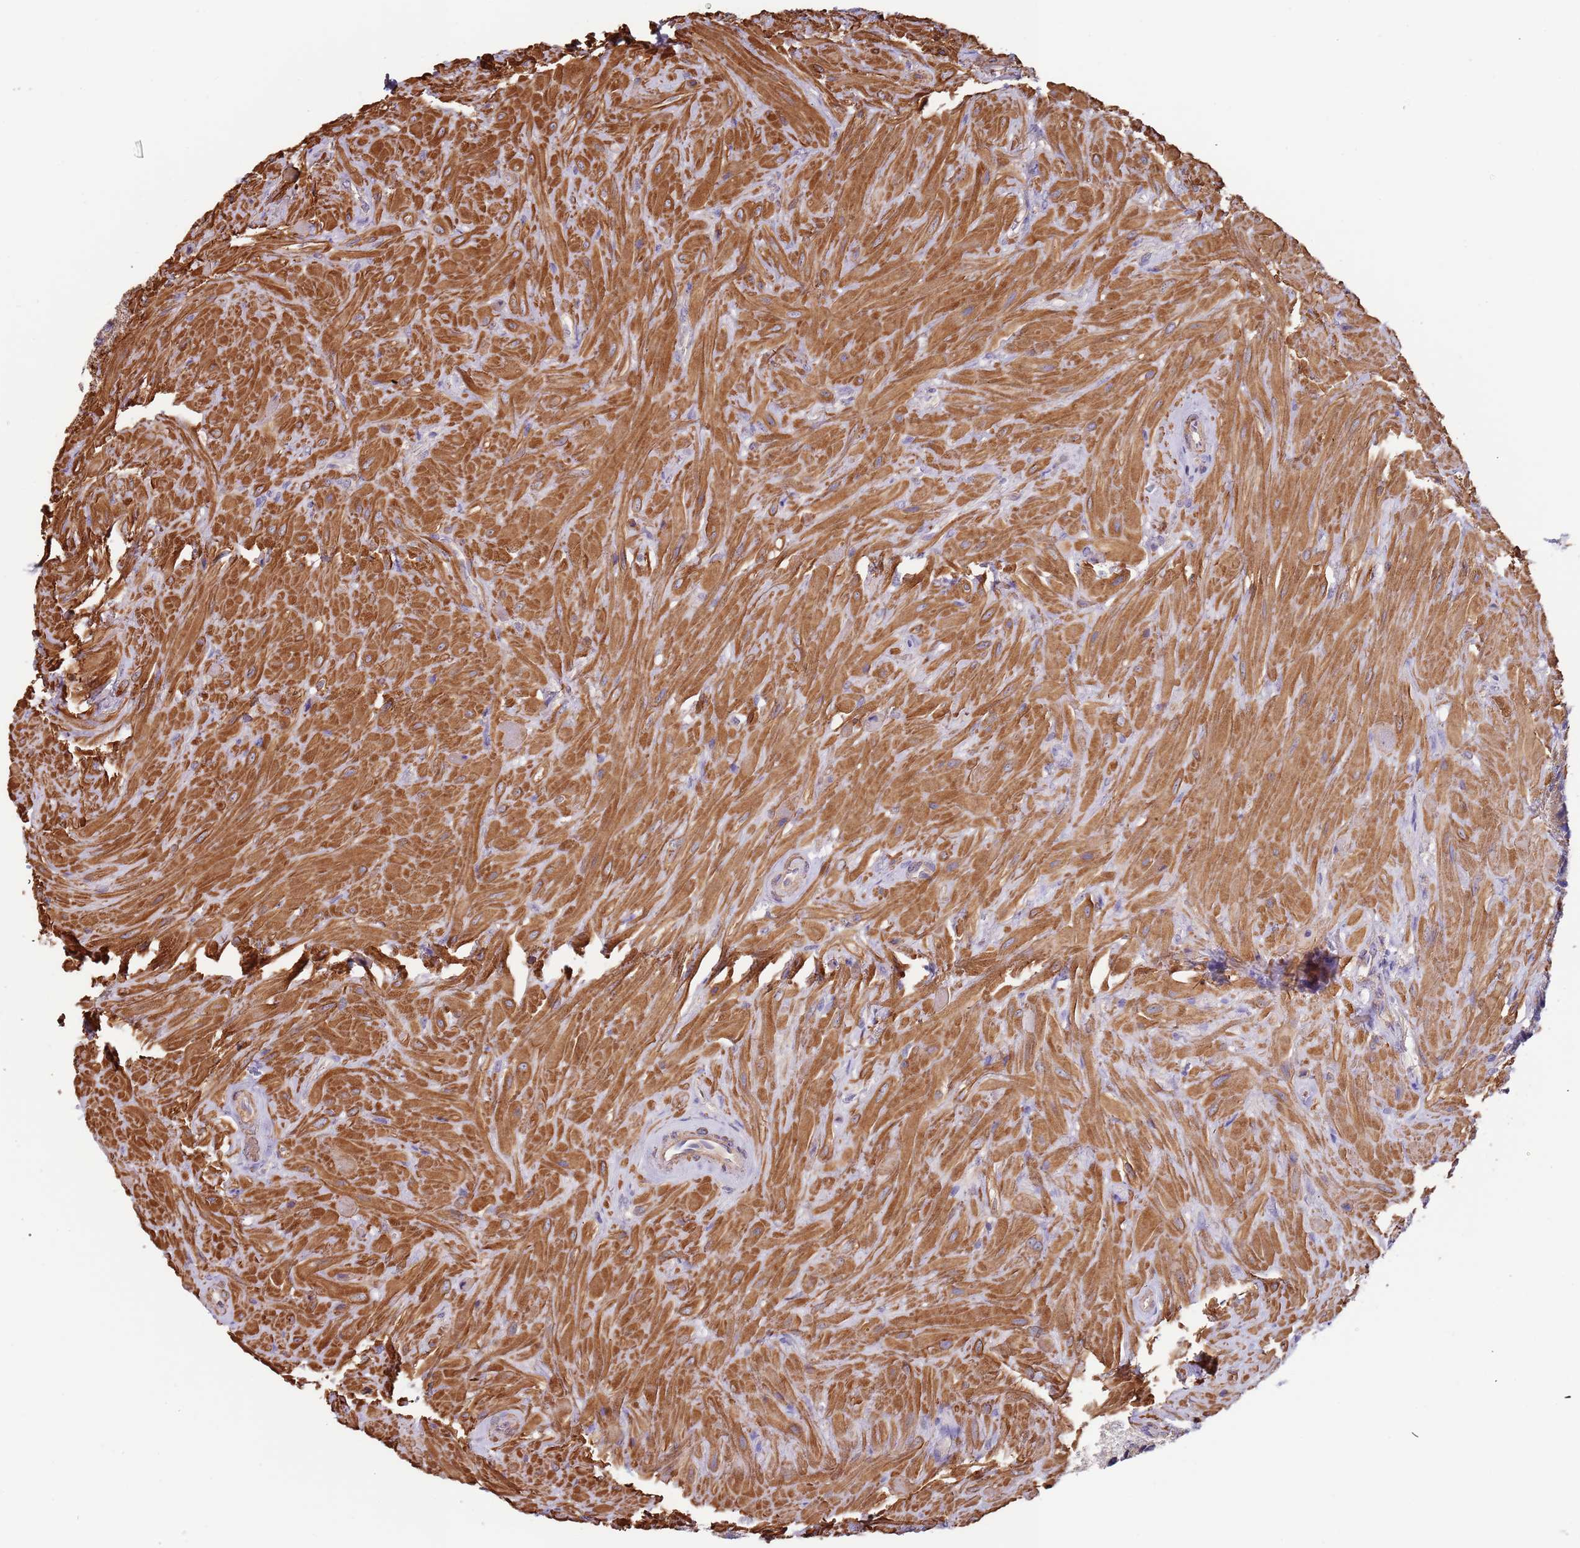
{"staining": {"intensity": "moderate", "quantity": ">75%", "location": "cytoplasmic/membranous"}, "tissue": "seminal vesicle", "cell_type": "Glandular cells", "image_type": "normal", "snomed": [{"axis": "morphology", "description": "Normal tissue, NOS"}, {"axis": "topography", "description": "Seminal veicle"}], "caption": "A medium amount of moderate cytoplasmic/membranous staining is present in about >75% of glandular cells in normal seminal vesicle. The staining was performed using DAB to visualize the protein expression in brown, while the nuclei were stained in blue with hematoxylin (Magnification: 20x).", "gene": "SYT4", "patient": {"sex": "male", "age": 62}}